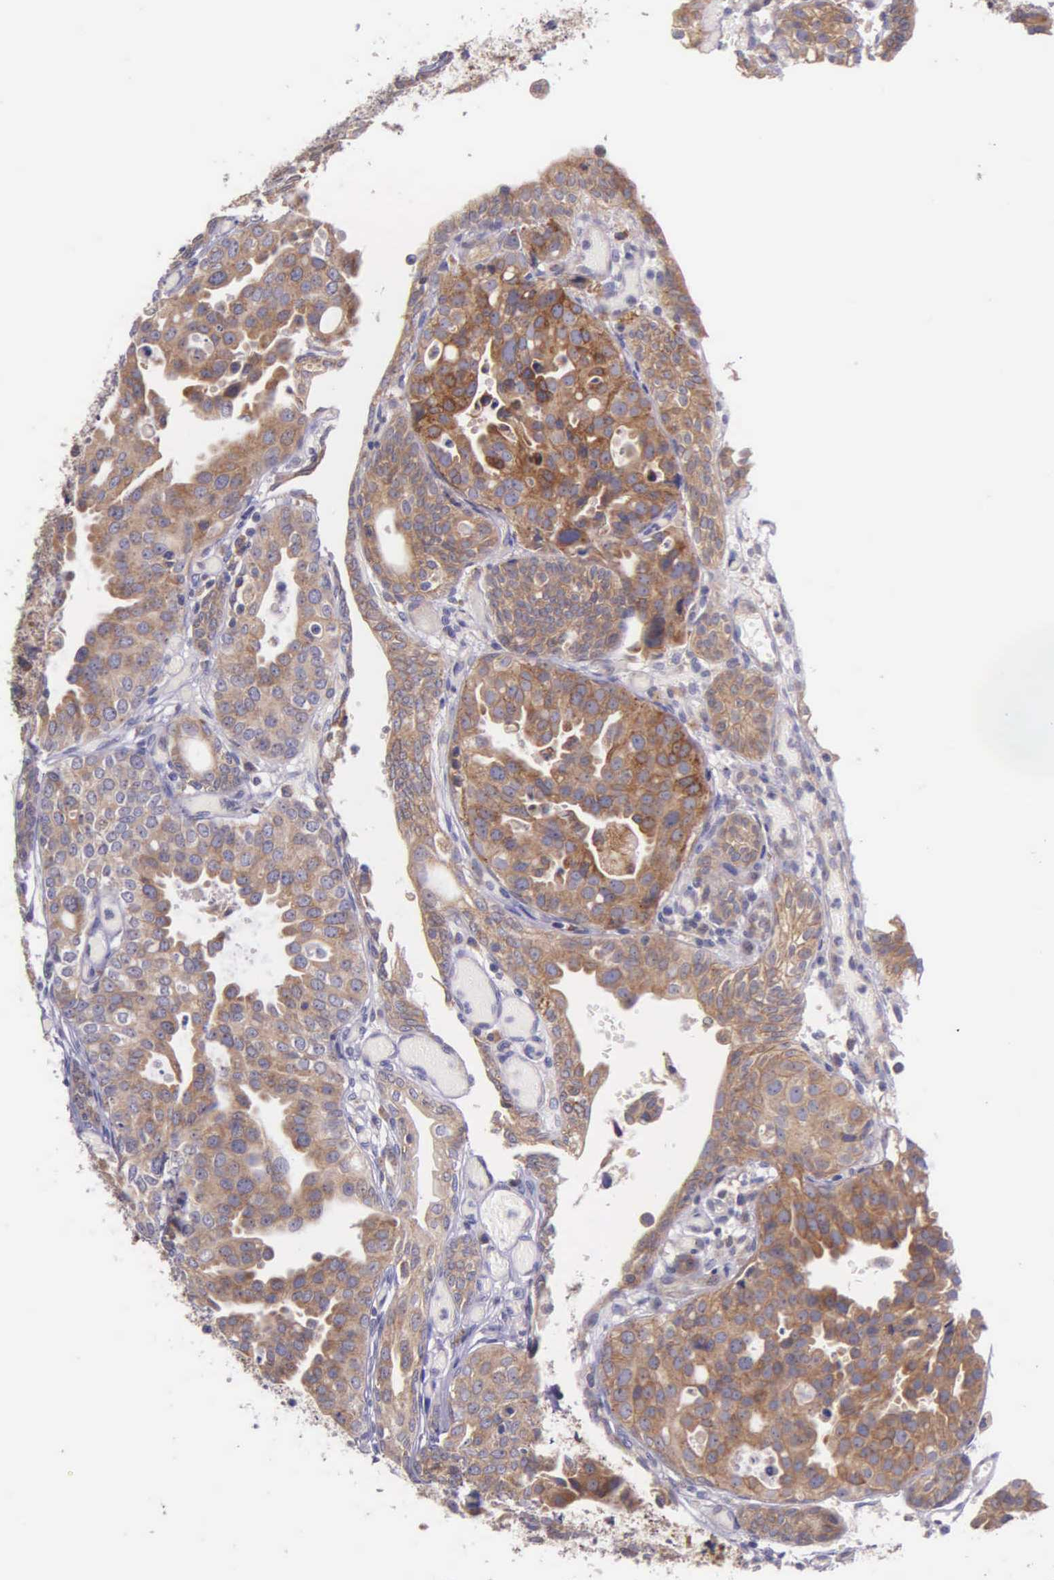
{"staining": {"intensity": "strong", "quantity": ">75%", "location": "cytoplasmic/membranous"}, "tissue": "urothelial cancer", "cell_type": "Tumor cells", "image_type": "cancer", "snomed": [{"axis": "morphology", "description": "Urothelial carcinoma, High grade"}, {"axis": "topography", "description": "Urinary bladder"}], "caption": "Urothelial cancer tissue demonstrates strong cytoplasmic/membranous expression in approximately >75% of tumor cells", "gene": "NSDHL", "patient": {"sex": "male", "age": 78}}